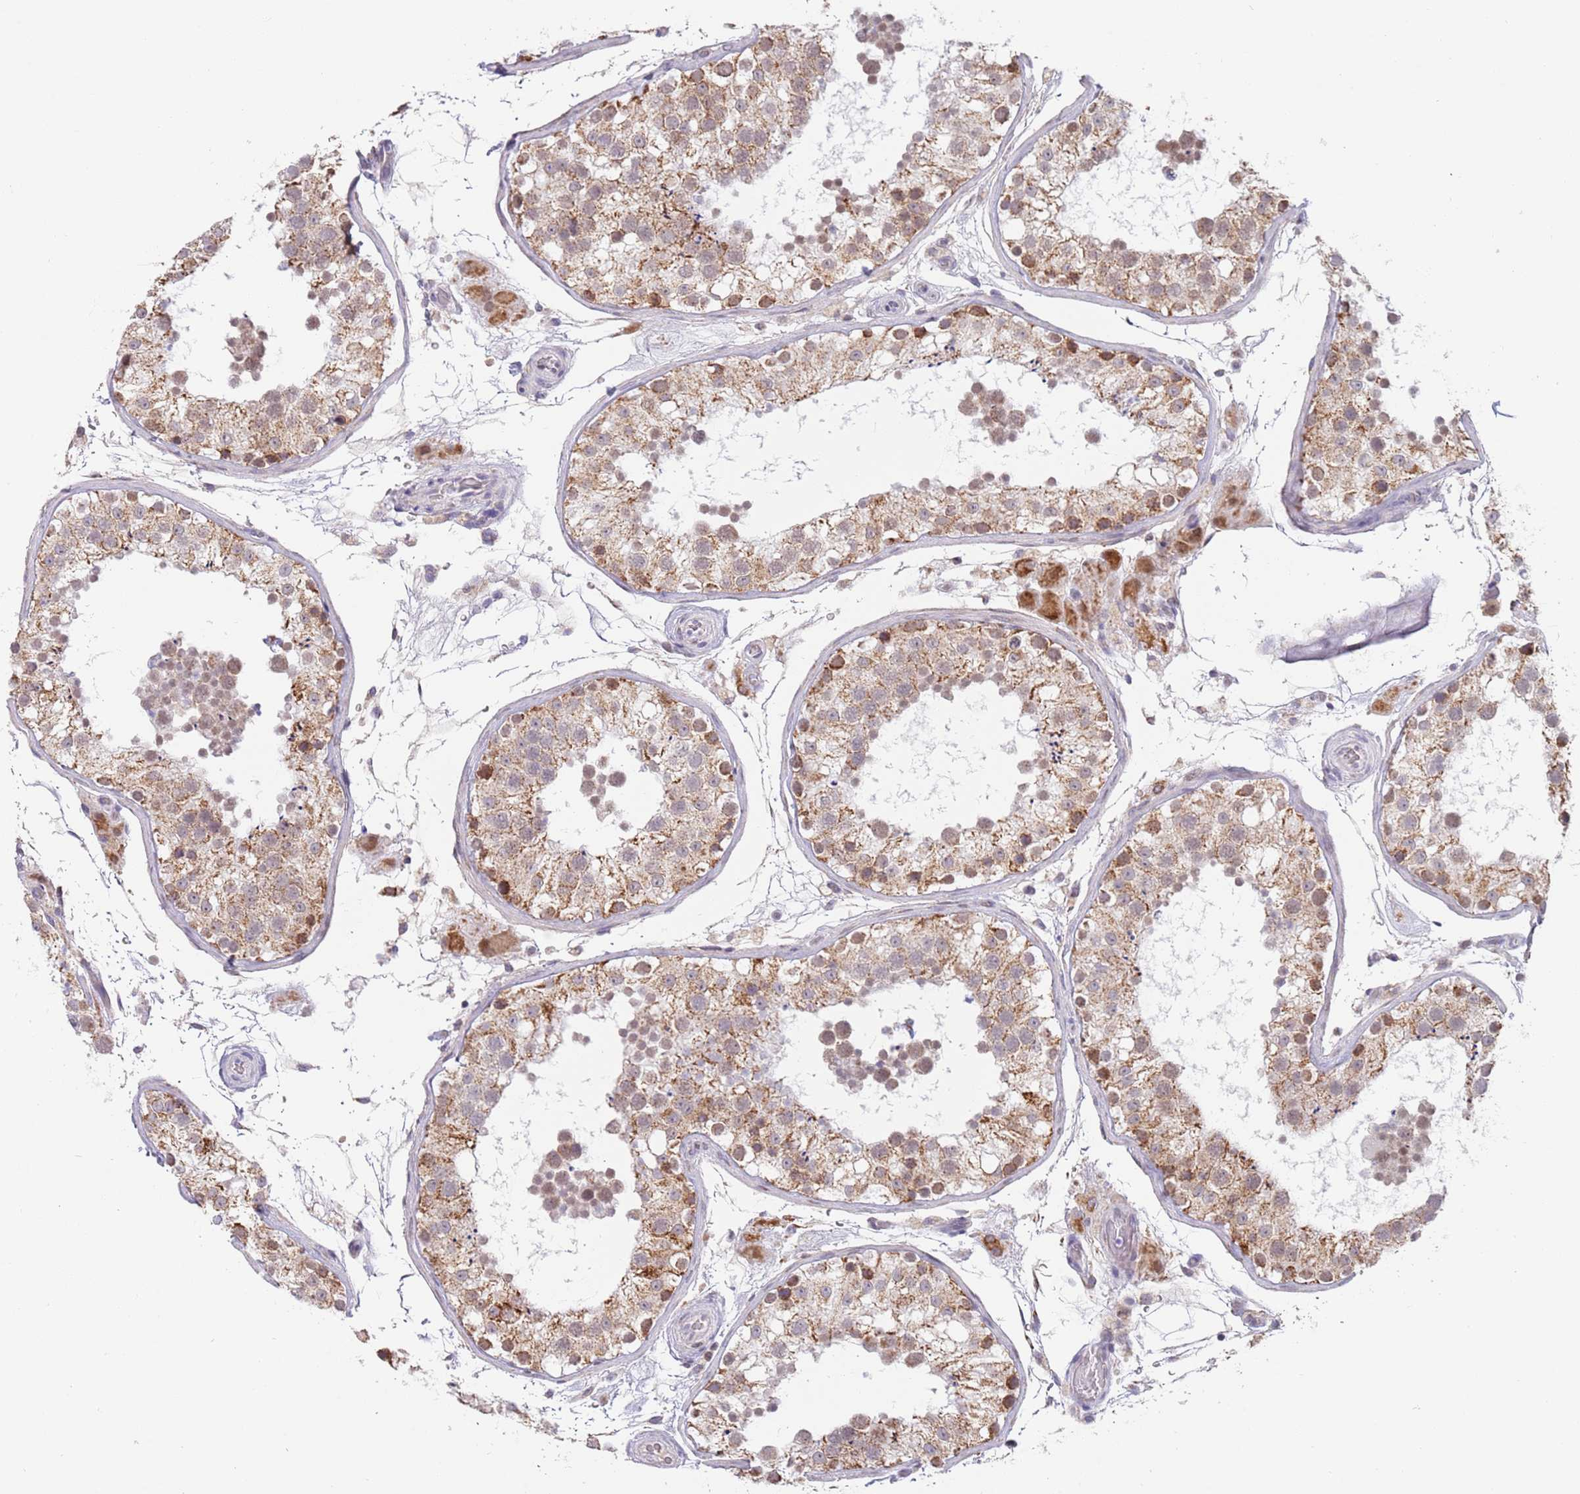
{"staining": {"intensity": "moderate", "quantity": ">75%", "location": "cytoplasmic/membranous"}, "tissue": "testis", "cell_type": "Cells in seminiferous ducts", "image_type": "normal", "snomed": [{"axis": "morphology", "description": "Normal tissue, NOS"}, {"axis": "topography", "description": "Testis"}], "caption": "Cells in seminiferous ducts demonstrate moderate cytoplasmic/membranous staining in about >75% of cells in benign testis.", "gene": "TIMM13", "patient": {"sex": "male", "age": 26}}